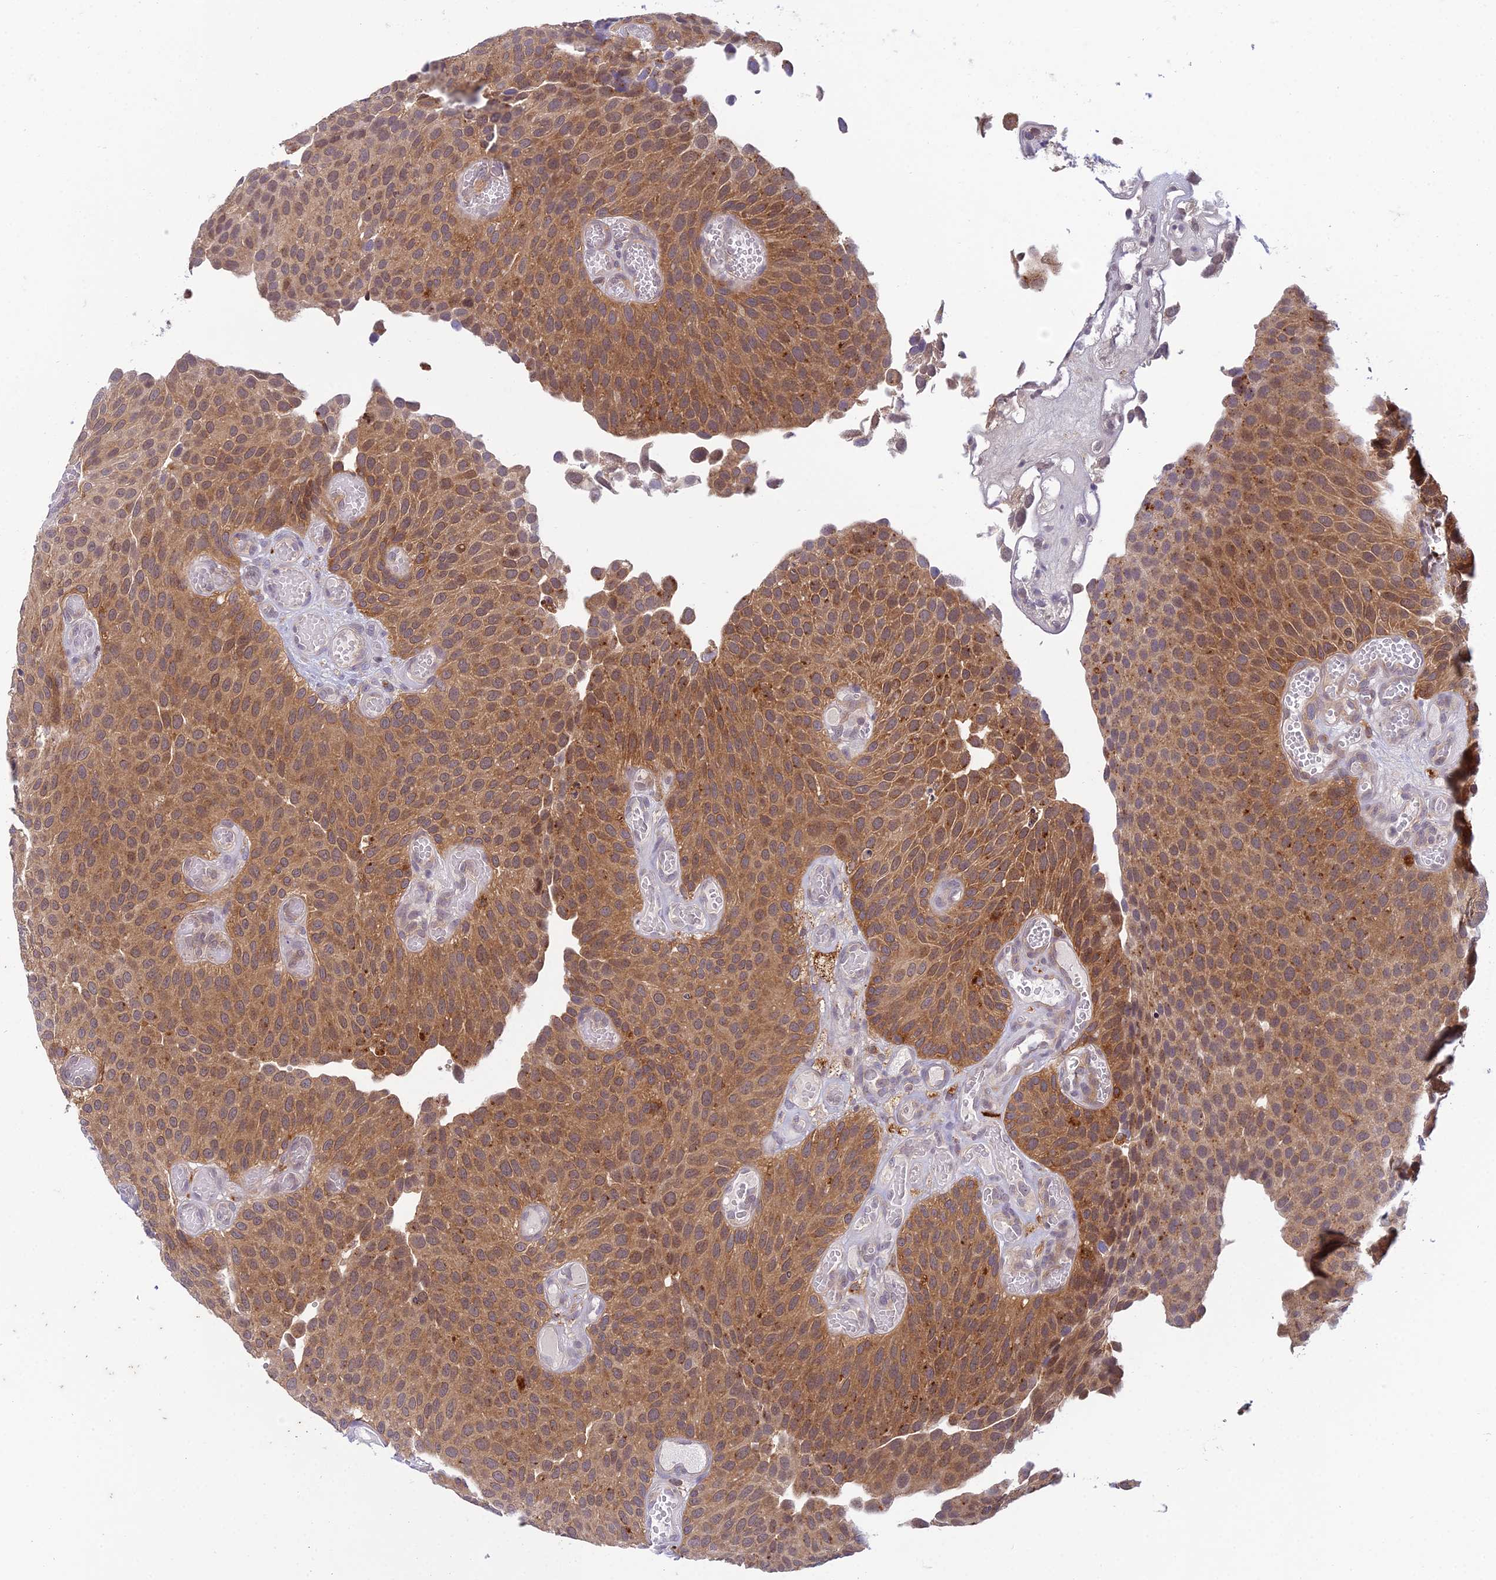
{"staining": {"intensity": "moderate", "quantity": ">75%", "location": "cytoplasmic/membranous"}, "tissue": "urothelial cancer", "cell_type": "Tumor cells", "image_type": "cancer", "snomed": [{"axis": "morphology", "description": "Urothelial carcinoma, Low grade"}, {"axis": "topography", "description": "Urinary bladder"}], "caption": "Human urothelial cancer stained with a protein marker exhibits moderate staining in tumor cells.", "gene": "UBE2G1", "patient": {"sex": "male", "age": 89}}